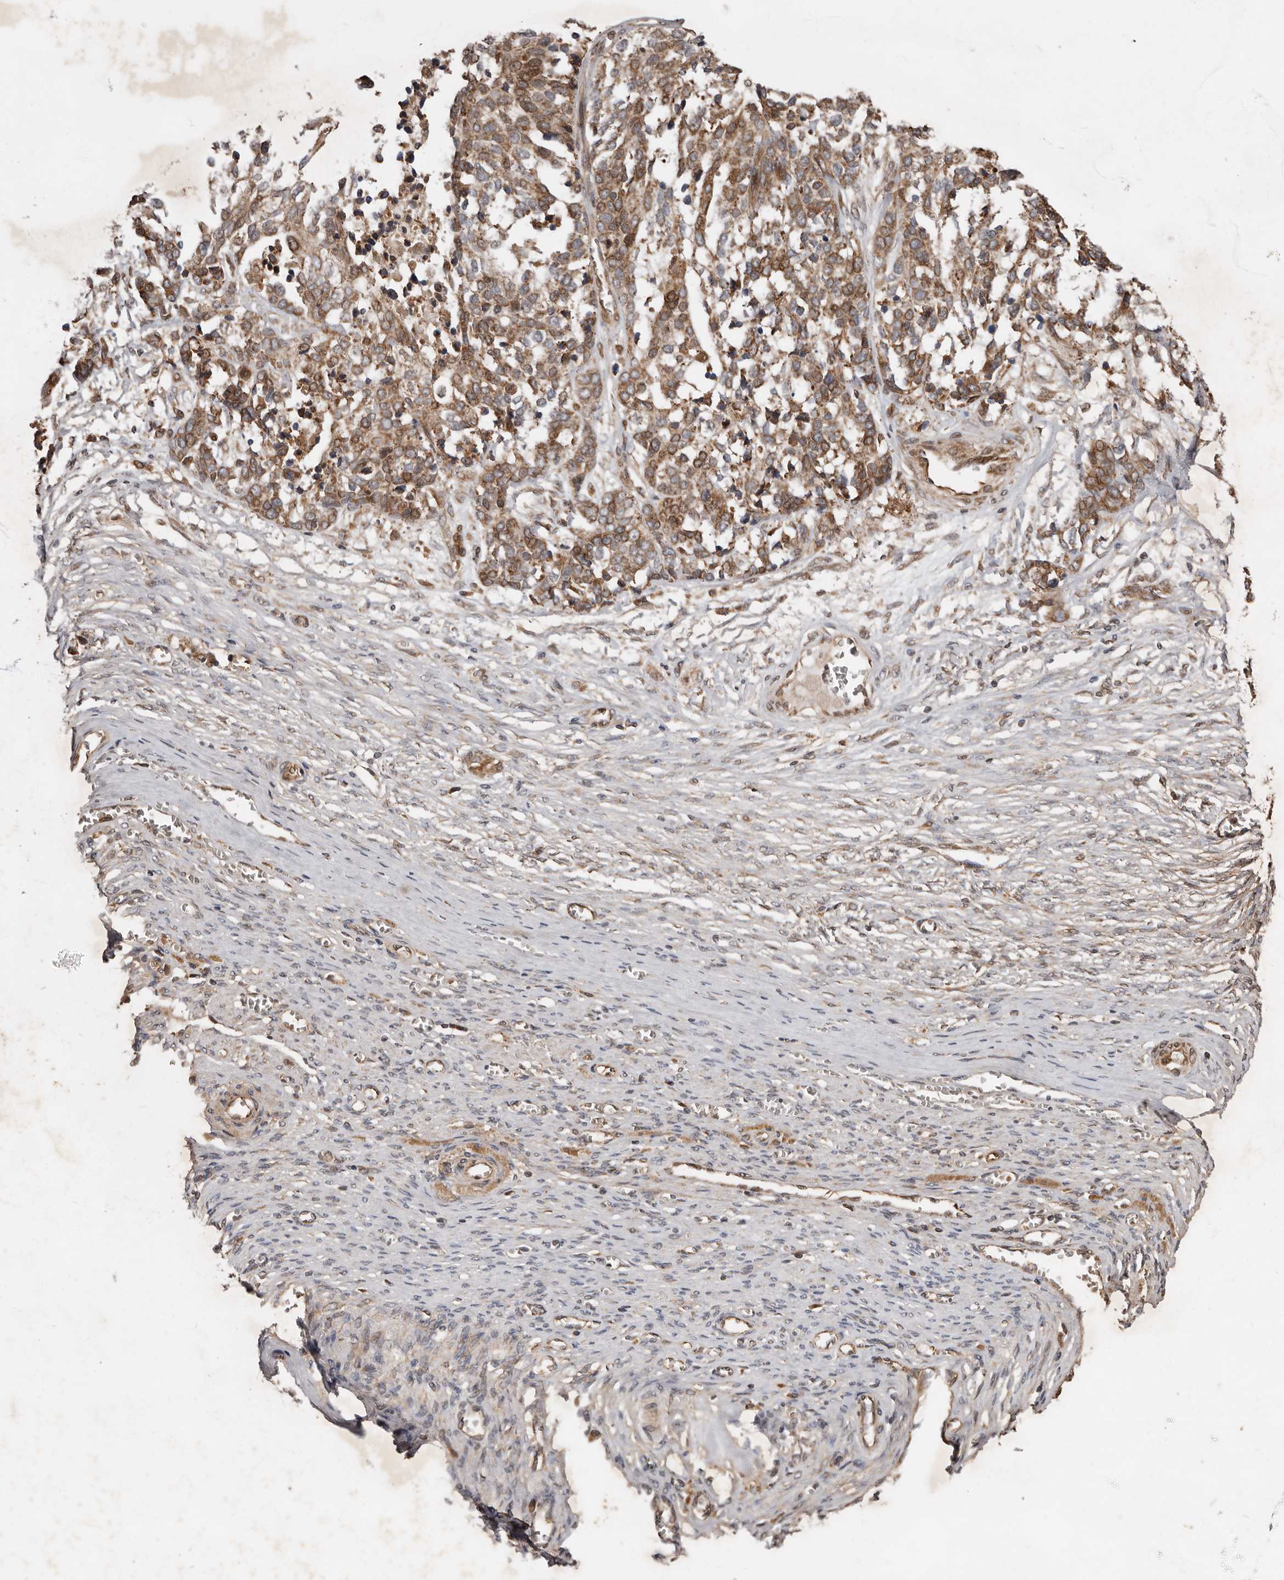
{"staining": {"intensity": "moderate", "quantity": ">75%", "location": "cytoplasmic/membranous"}, "tissue": "ovarian cancer", "cell_type": "Tumor cells", "image_type": "cancer", "snomed": [{"axis": "morphology", "description": "Cystadenocarcinoma, serous, NOS"}, {"axis": "topography", "description": "Ovary"}], "caption": "Tumor cells reveal medium levels of moderate cytoplasmic/membranous staining in approximately >75% of cells in ovarian cancer.", "gene": "STK36", "patient": {"sex": "female", "age": 44}}